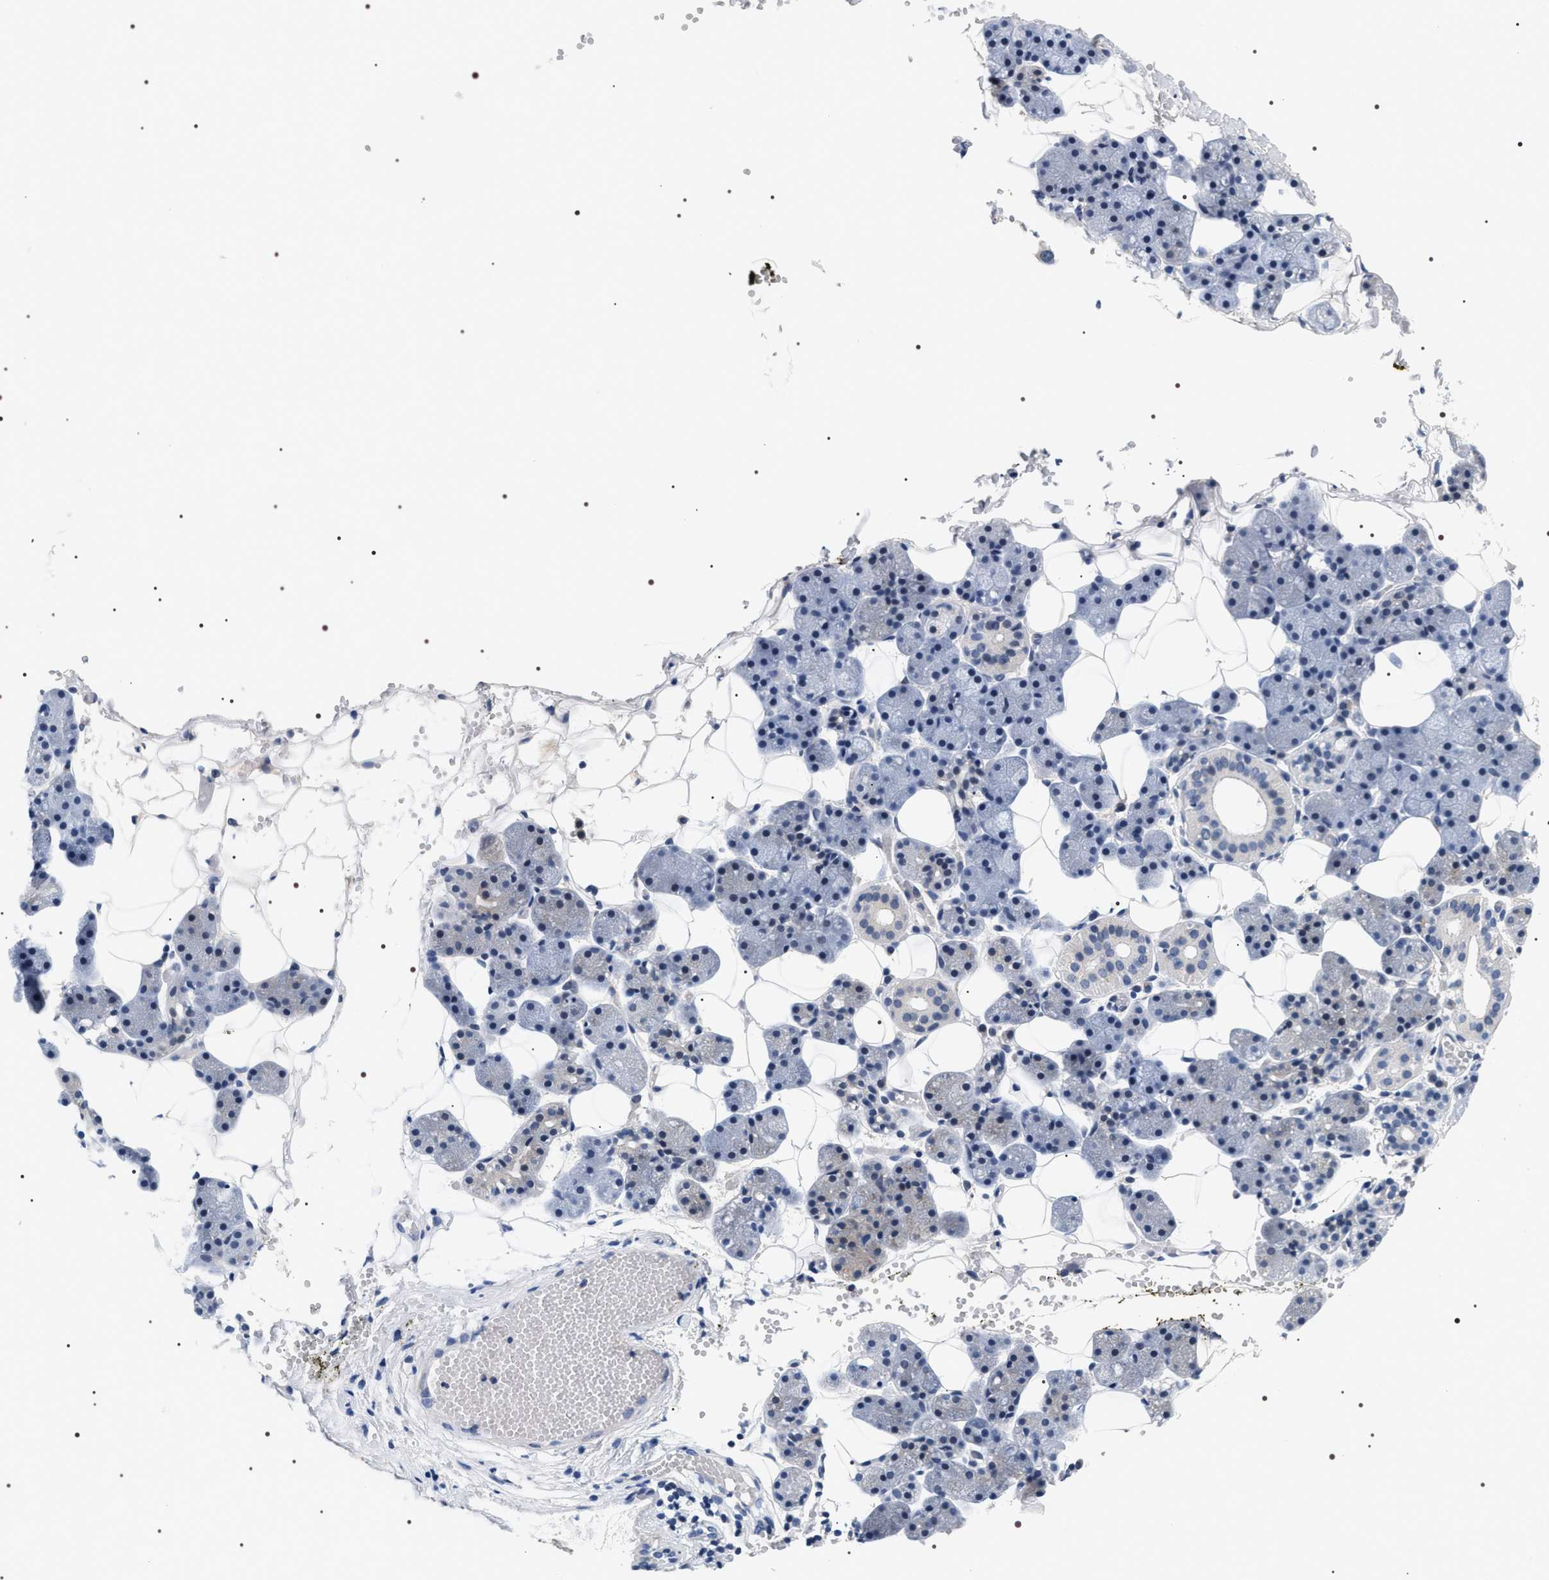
{"staining": {"intensity": "negative", "quantity": "none", "location": "none"}, "tissue": "salivary gland", "cell_type": "Glandular cells", "image_type": "normal", "snomed": [{"axis": "morphology", "description": "Normal tissue, NOS"}, {"axis": "topography", "description": "Salivary gland"}], "caption": "DAB (3,3'-diaminobenzidine) immunohistochemical staining of unremarkable human salivary gland displays no significant positivity in glandular cells. (DAB IHC with hematoxylin counter stain).", "gene": "BAG2", "patient": {"sex": "female", "age": 33}}